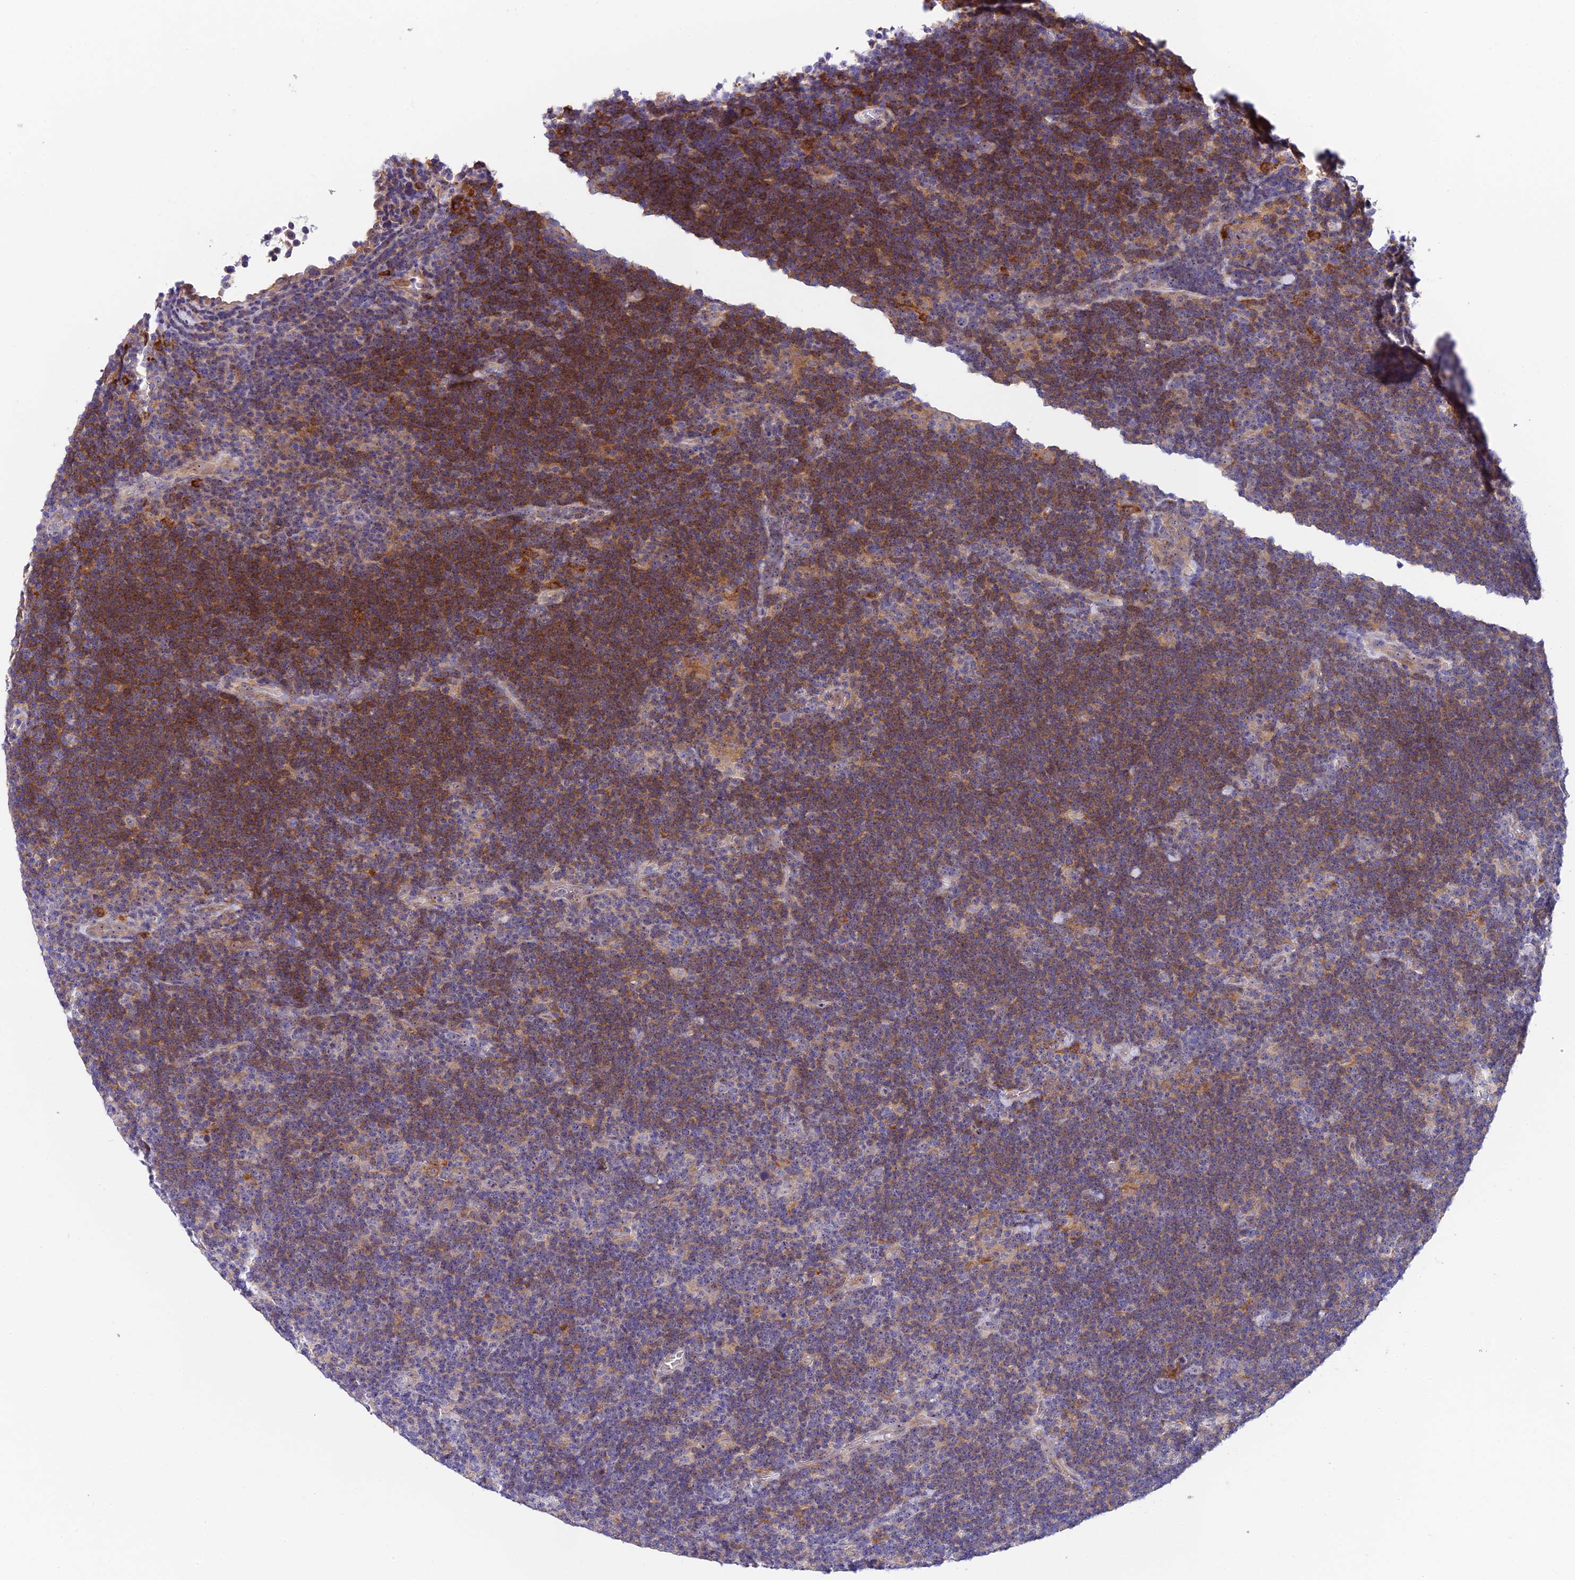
{"staining": {"intensity": "negative", "quantity": "none", "location": "none"}, "tissue": "lymphoma", "cell_type": "Tumor cells", "image_type": "cancer", "snomed": [{"axis": "morphology", "description": "Hodgkin's disease, NOS"}, {"axis": "topography", "description": "Lymph node"}], "caption": "Lymphoma was stained to show a protein in brown. There is no significant positivity in tumor cells.", "gene": "DUSP29", "patient": {"sex": "female", "age": 57}}